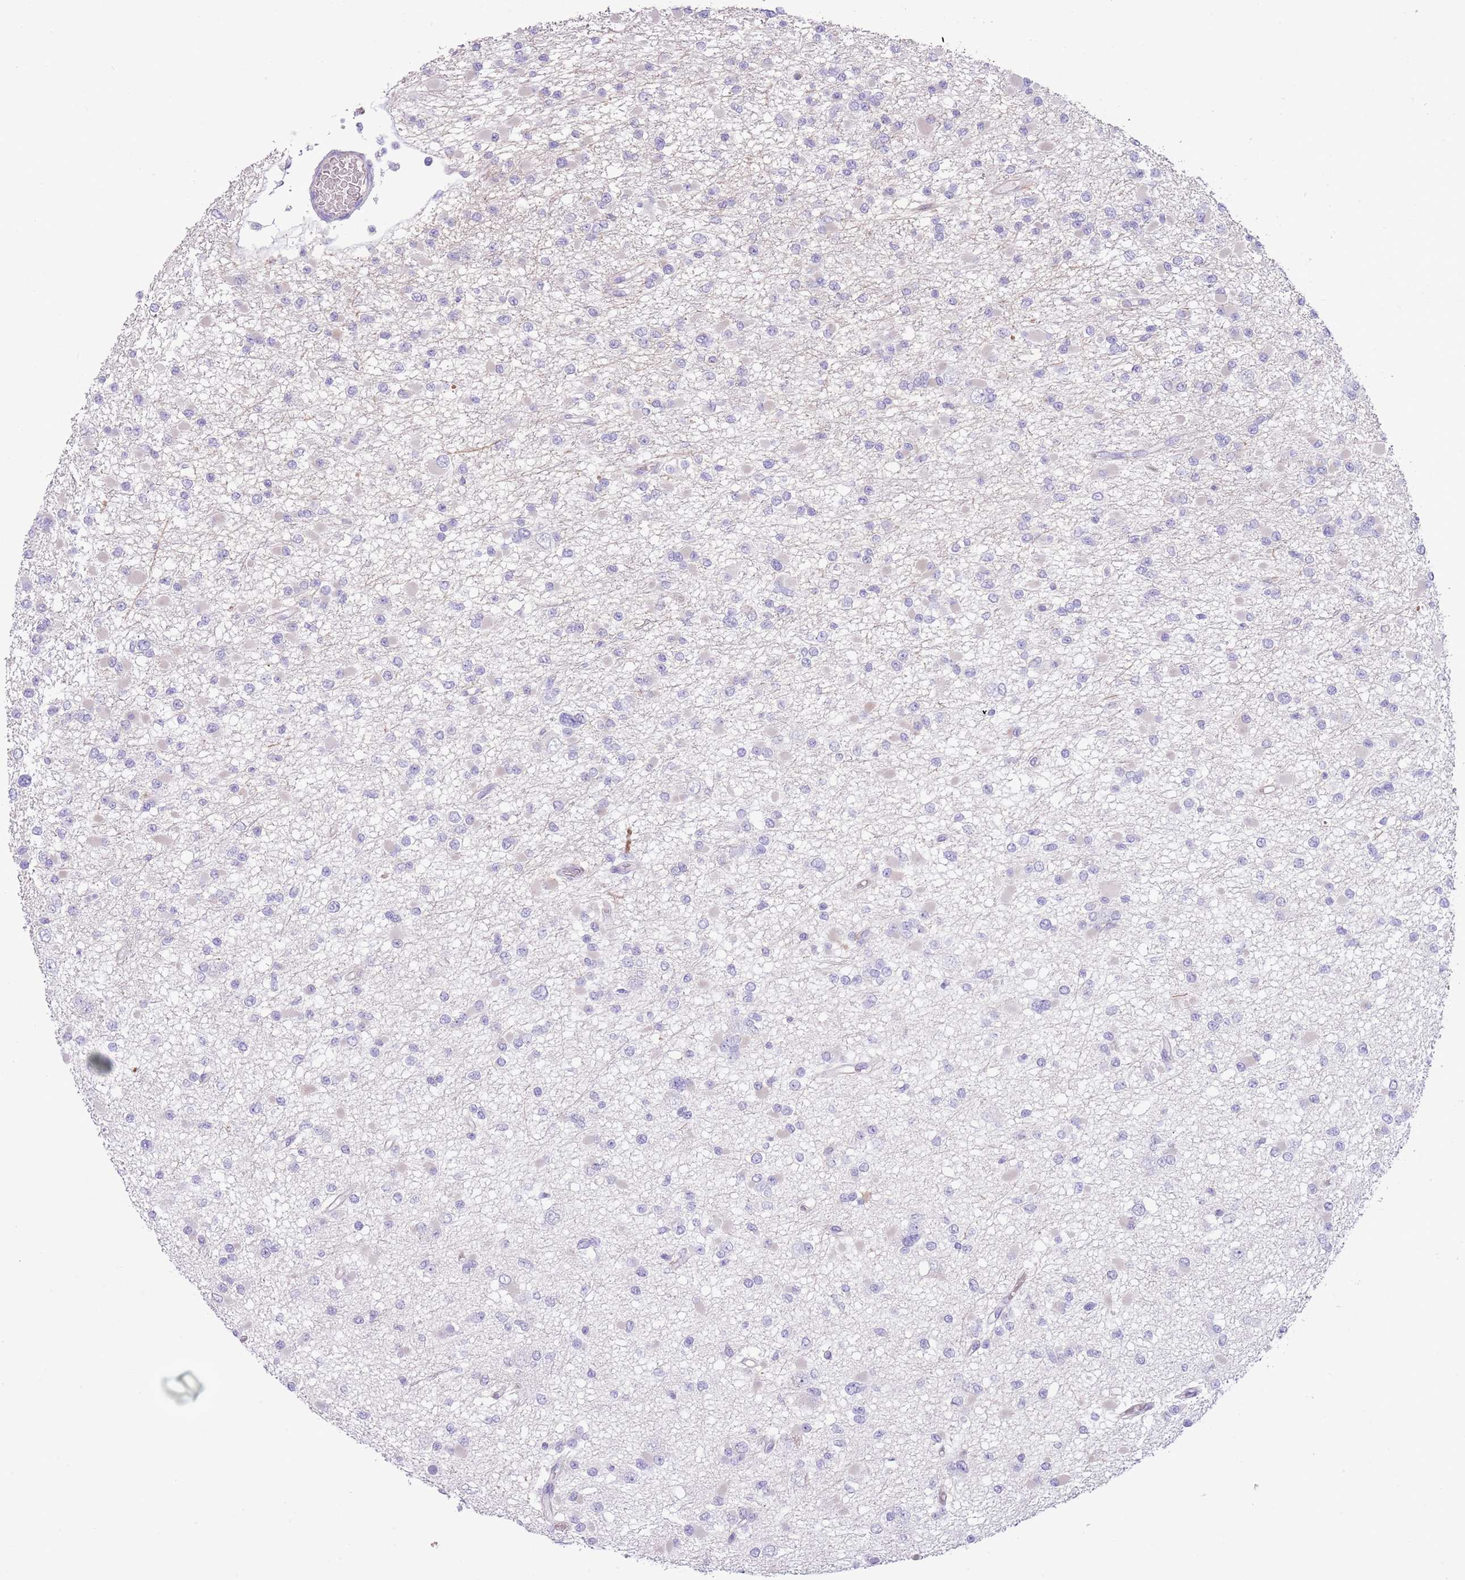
{"staining": {"intensity": "negative", "quantity": "none", "location": "none"}, "tissue": "glioma", "cell_type": "Tumor cells", "image_type": "cancer", "snomed": [{"axis": "morphology", "description": "Glioma, malignant, Low grade"}, {"axis": "topography", "description": "Brain"}], "caption": "This is a micrograph of immunohistochemistry staining of glioma, which shows no positivity in tumor cells. Nuclei are stained in blue.", "gene": "OR6M1", "patient": {"sex": "female", "age": 22}}